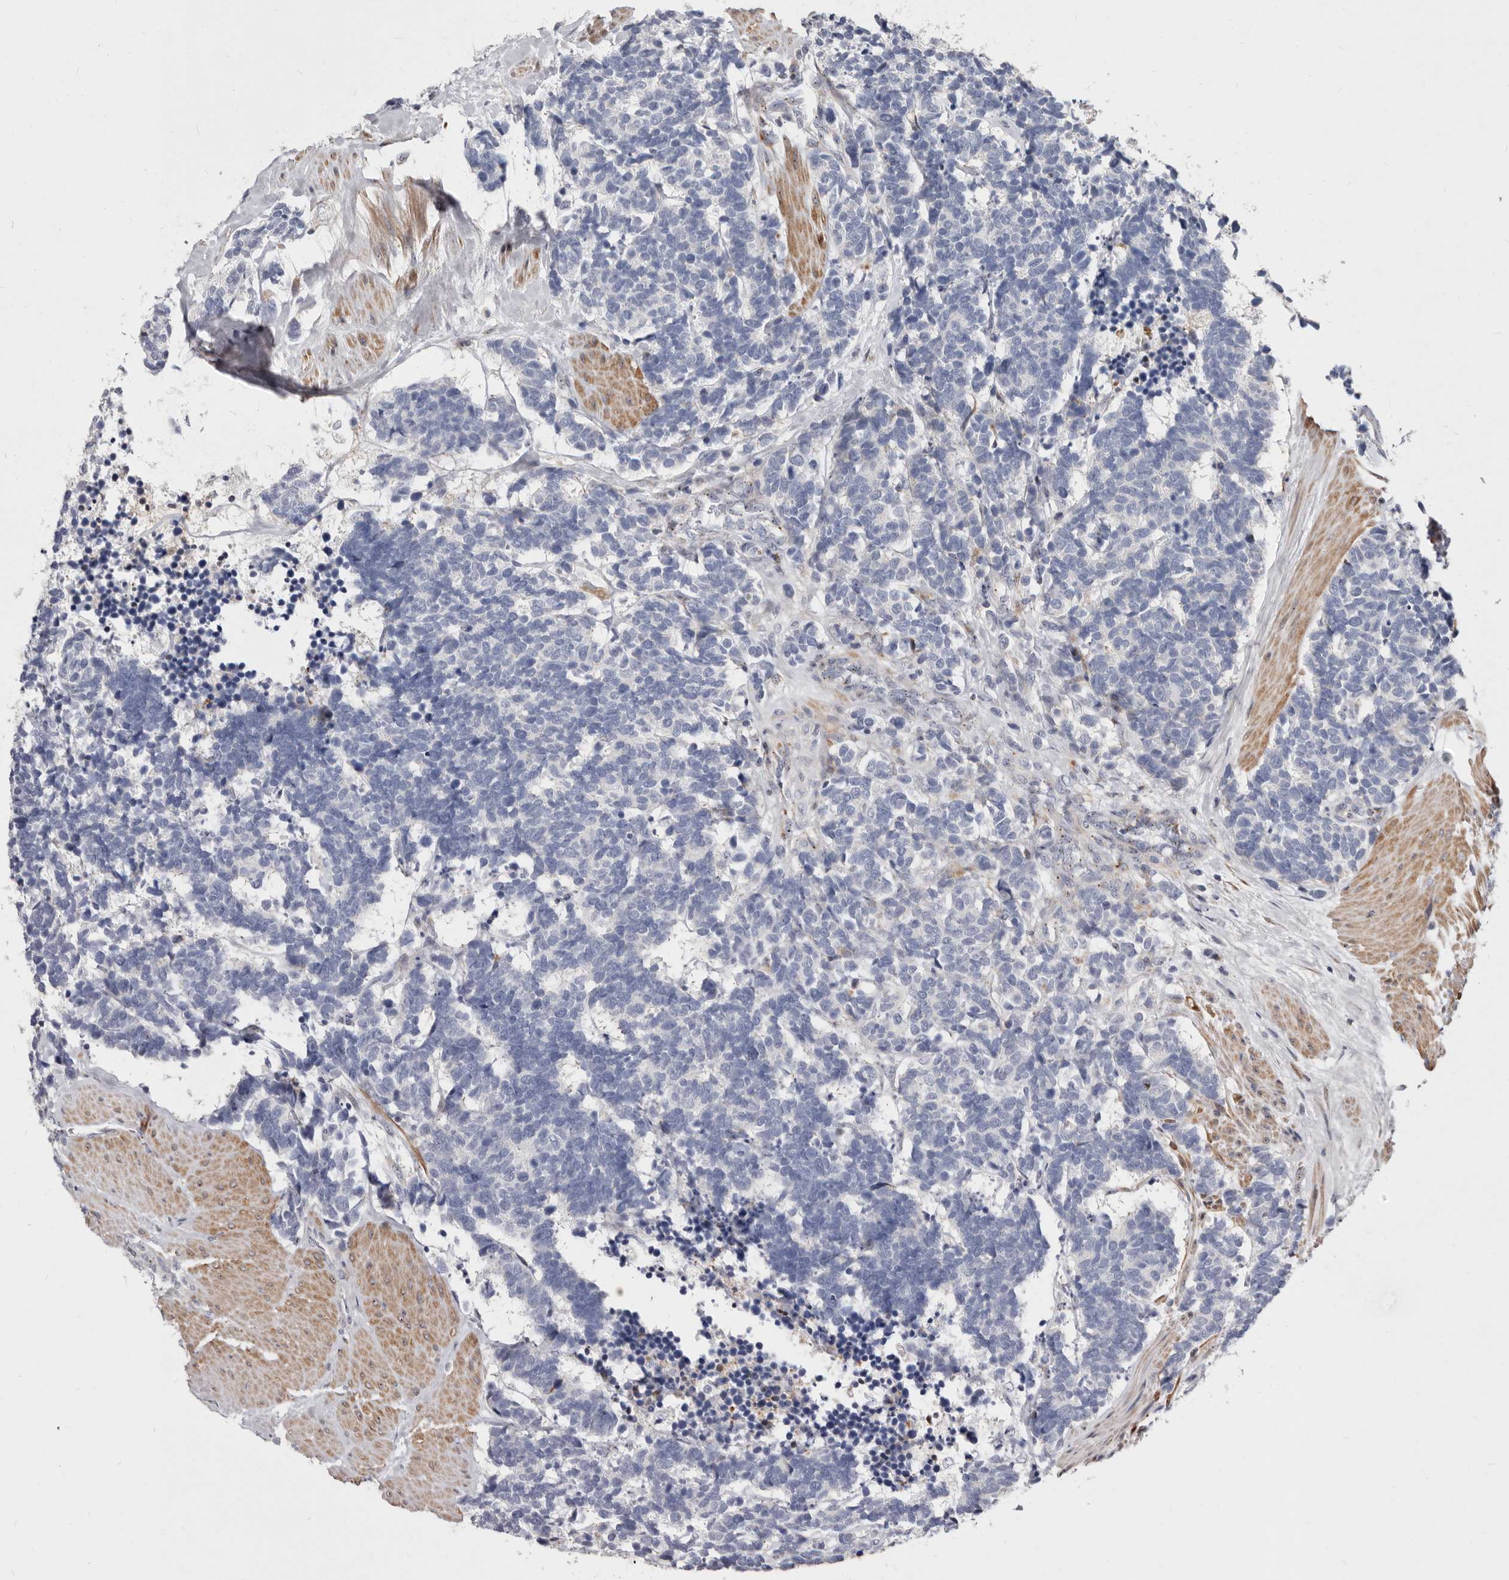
{"staining": {"intensity": "negative", "quantity": "none", "location": "none"}, "tissue": "carcinoid", "cell_type": "Tumor cells", "image_type": "cancer", "snomed": [{"axis": "morphology", "description": "Carcinoma, NOS"}, {"axis": "morphology", "description": "Carcinoid, malignant, NOS"}, {"axis": "topography", "description": "Urinary bladder"}], "caption": "IHC photomicrograph of carcinoma stained for a protein (brown), which demonstrates no staining in tumor cells.", "gene": "NUBPL", "patient": {"sex": "male", "age": 57}}